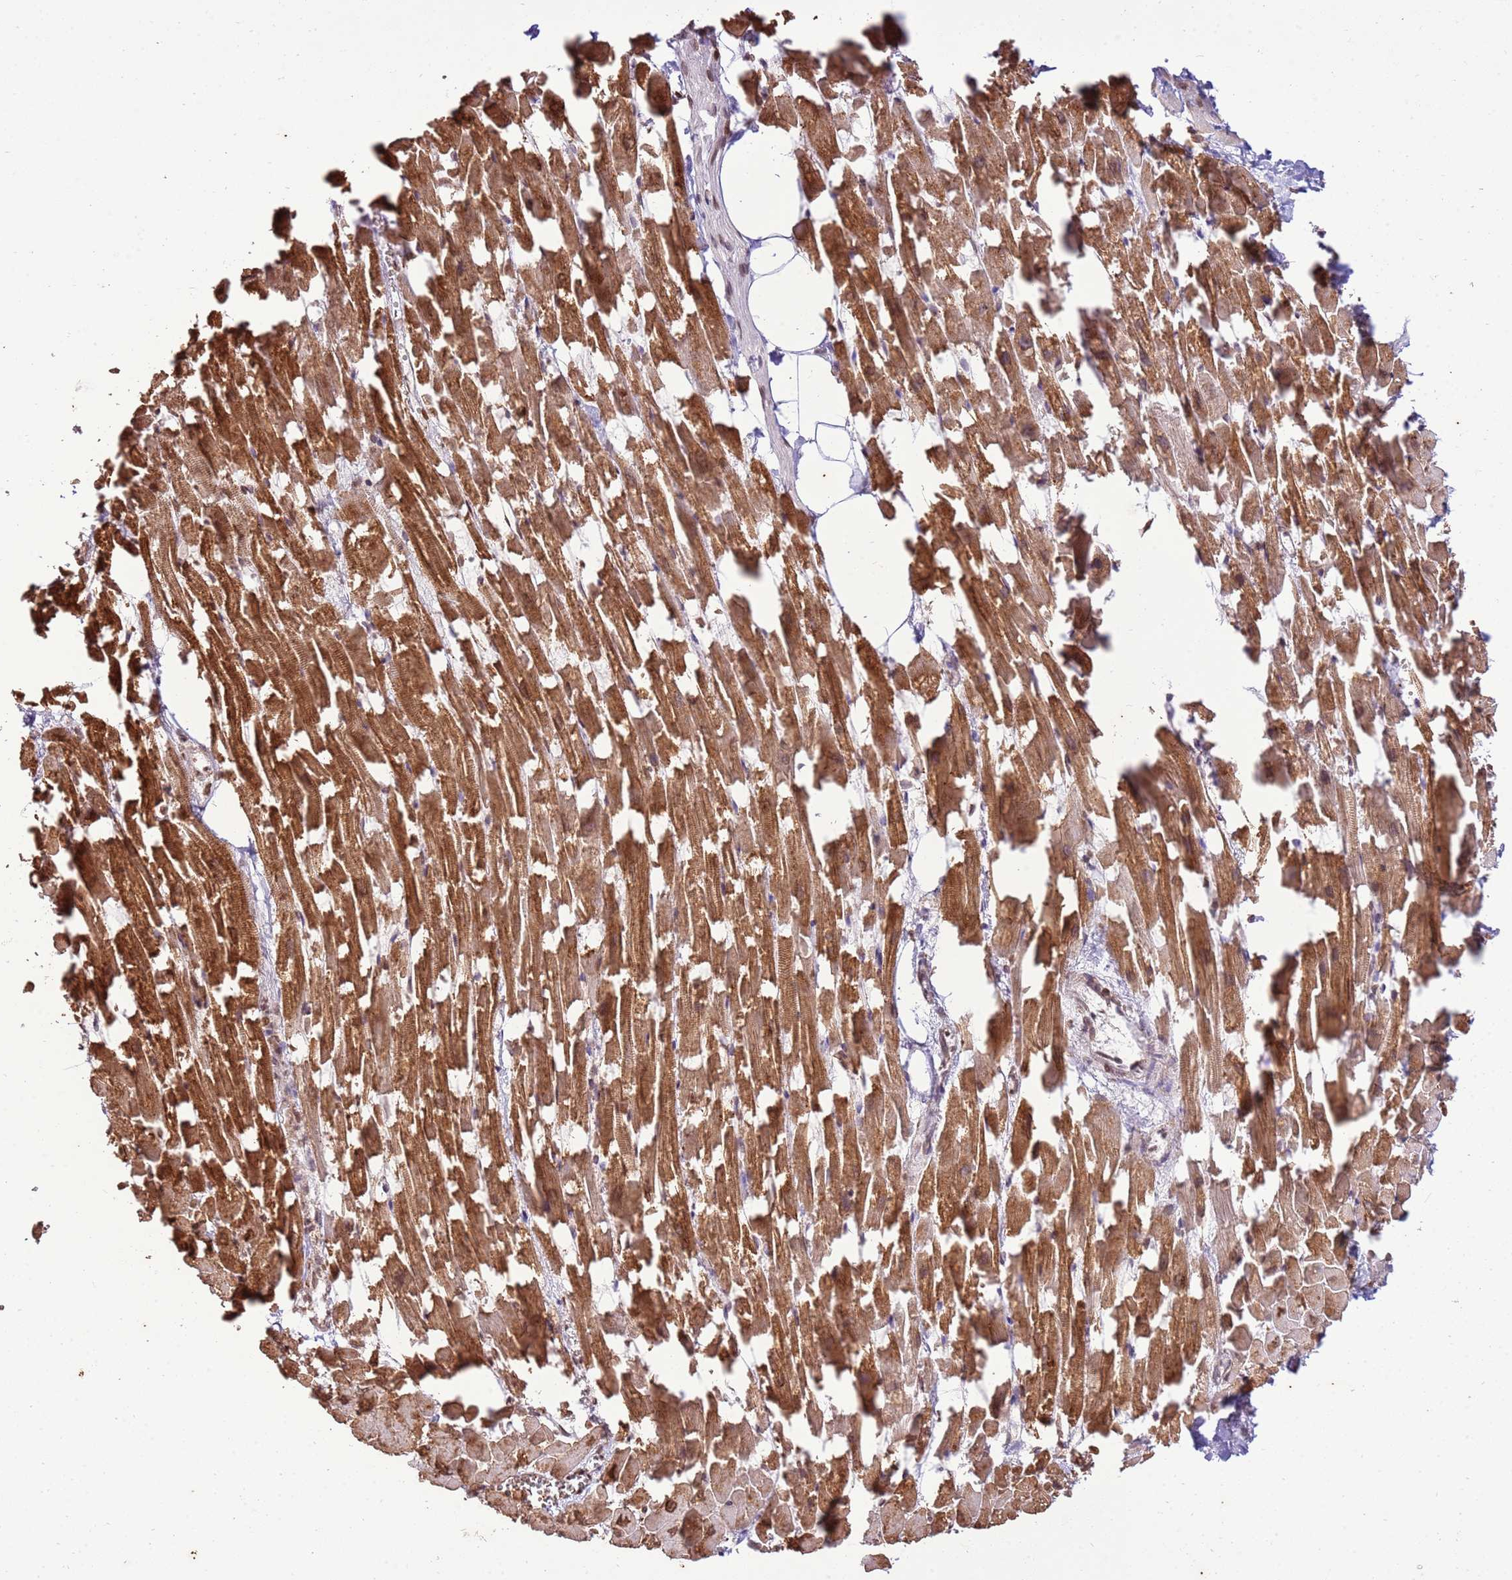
{"staining": {"intensity": "strong", "quantity": ">75%", "location": "cytoplasmic/membranous"}, "tissue": "heart muscle", "cell_type": "Cardiomyocytes", "image_type": "normal", "snomed": [{"axis": "morphology", "description": "Normal tissue, NOS"}, {"axis": "topography", "description": "Heart"}], "caption": "High-power microscopy captured an immunohistochemistry micrograph of unremarkable heart muscle, revealing strong cytoplasmic/membranous expression in about >75% of cardiomyocytes.", "gene": "TMEM47", "patient": {"sex": "female", "age": 64}}